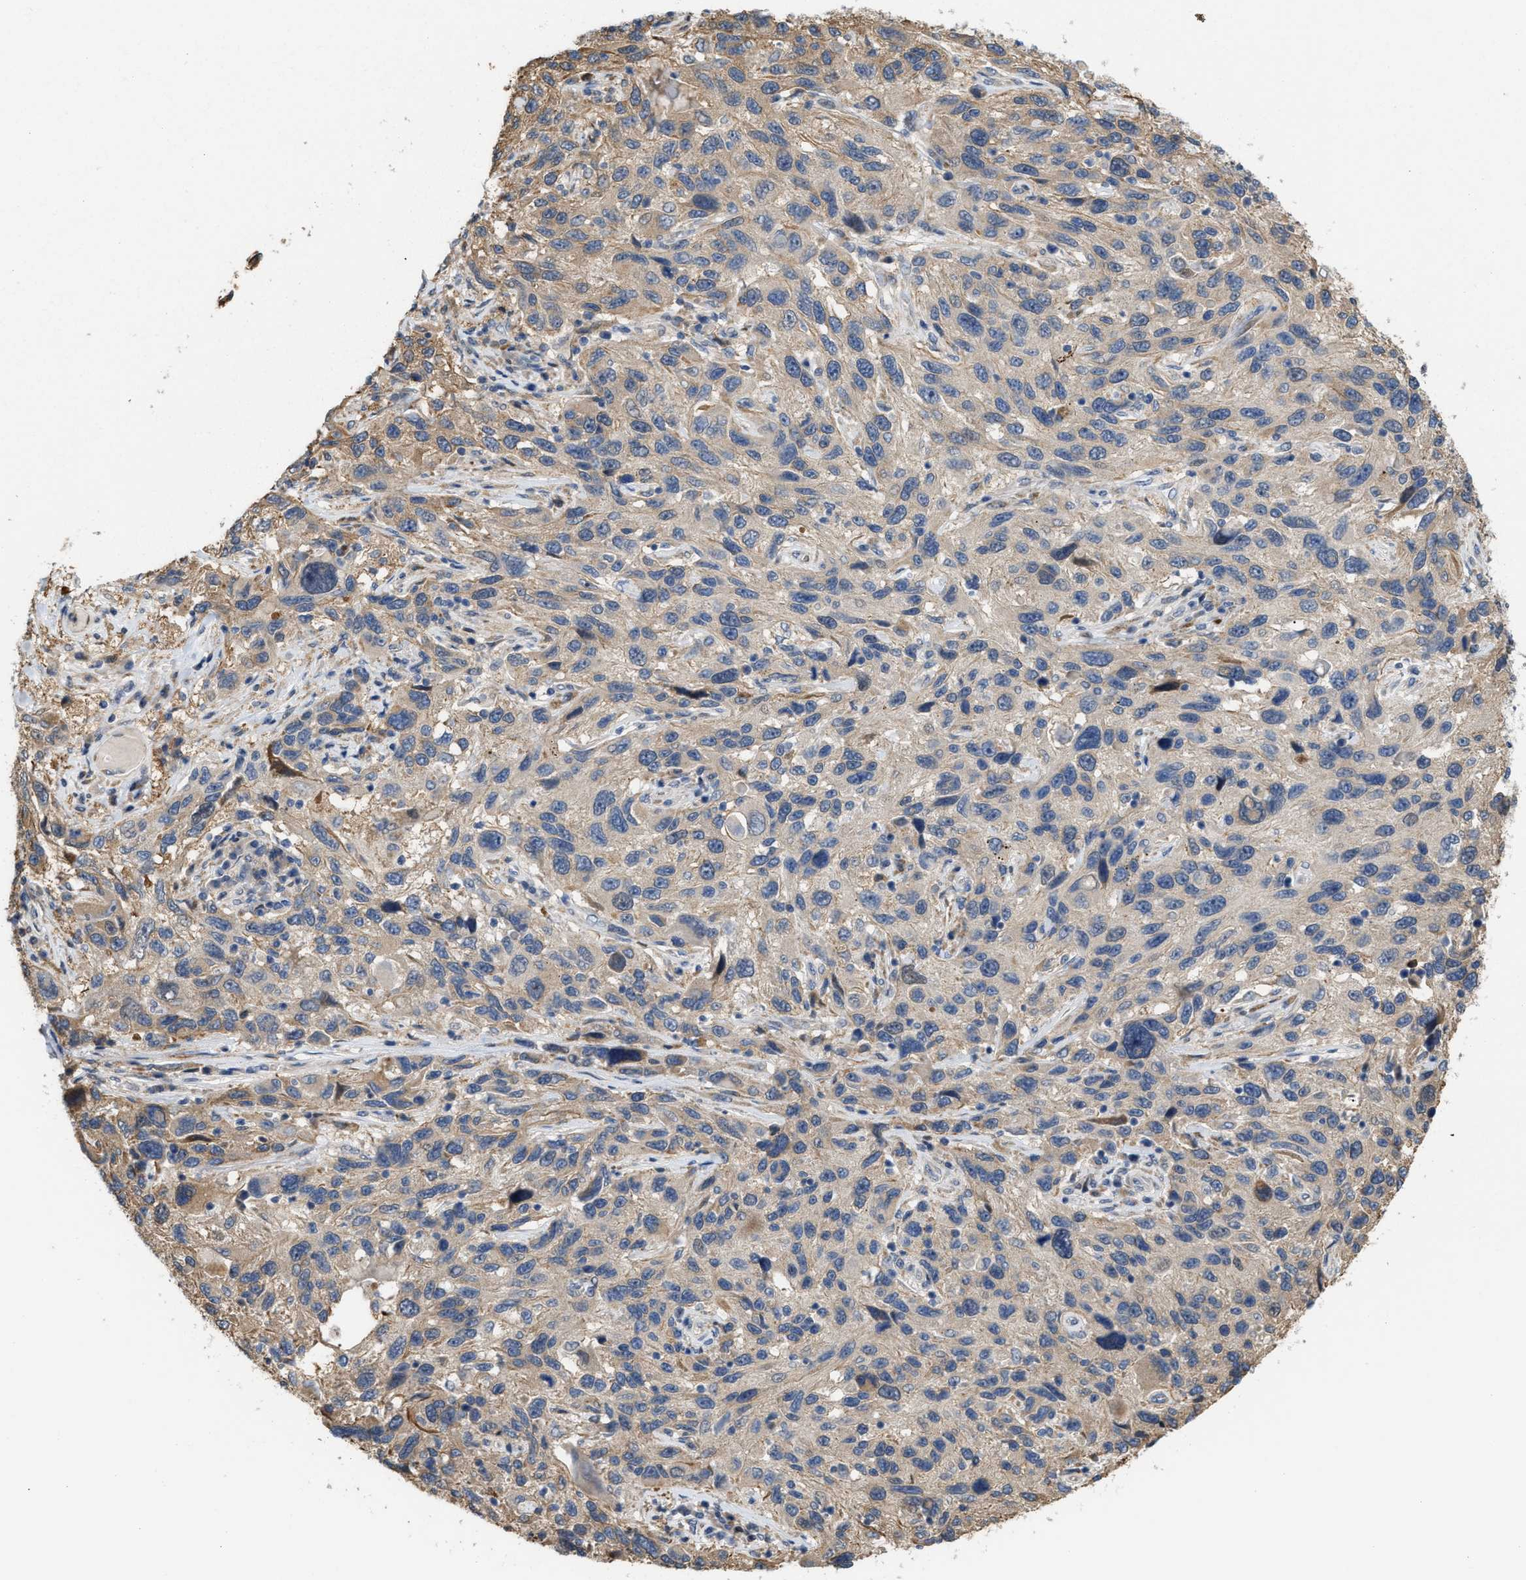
{"staining": {"intensity": "weak", "quantity": ">75%", "location": "cytoplasmic/membranous"}, "tissue": "melanoma", "cell_type": "Tumor cells", "image_type": "cancer", "snomed": [{"axis": "morphology", "description": "Malignant melanoma, NOS"}, {"axis": "topography", "description": "Skin"}], "caption": "Melanoma was stained to show a protein in brown. There is low levels of weak cytoplasmic/membranous positivity in about >75% of tumor cells.", "gene": "CSNK1A1", "patient": {"sex": "male", "age": 53}}